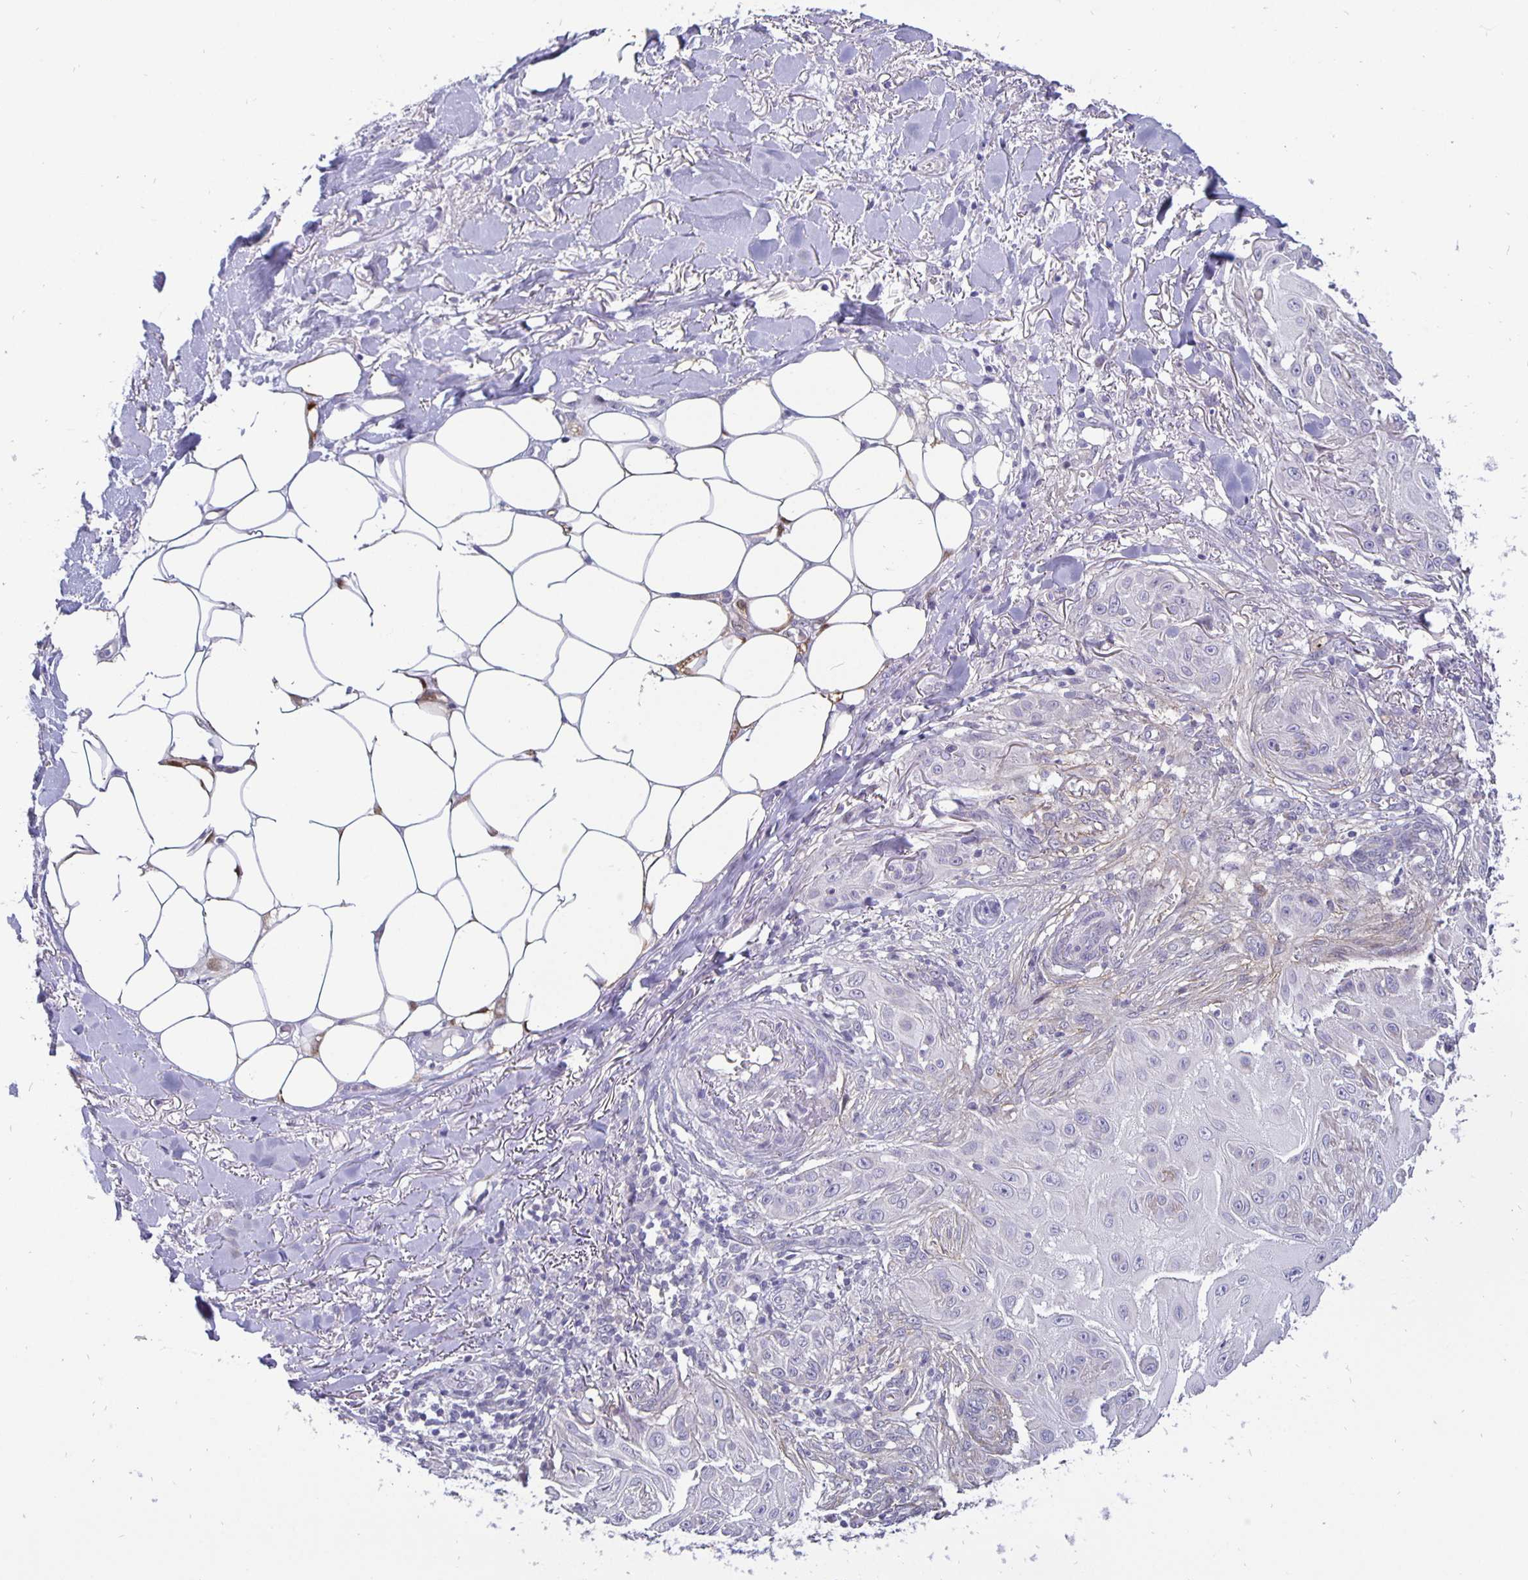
{"staining": {"intensity": "negative", "quantity": "none", "location": "none"}, "tissue": "skin cancer", "cell_type": "Tumor cells", "image_type": "cancer", "snomed": [{"axis": "morphology", "description": "Squamous cell carcinoma, NOS"}, {"axis": "topography", "description": "Skin"}], "caption": "Skin squamous cell carcinoma was stained to show a protein in brown. There is no significant staining in tumor cells. Brightfield microscopy of immunohistochemistry stained with DAB (3,3'-diaminobenzidine) (brown) and hematoxylin (blue), captured at high magnification.", "gene": "ERBB2", "patient": {"sex": "female", "age": 91}}